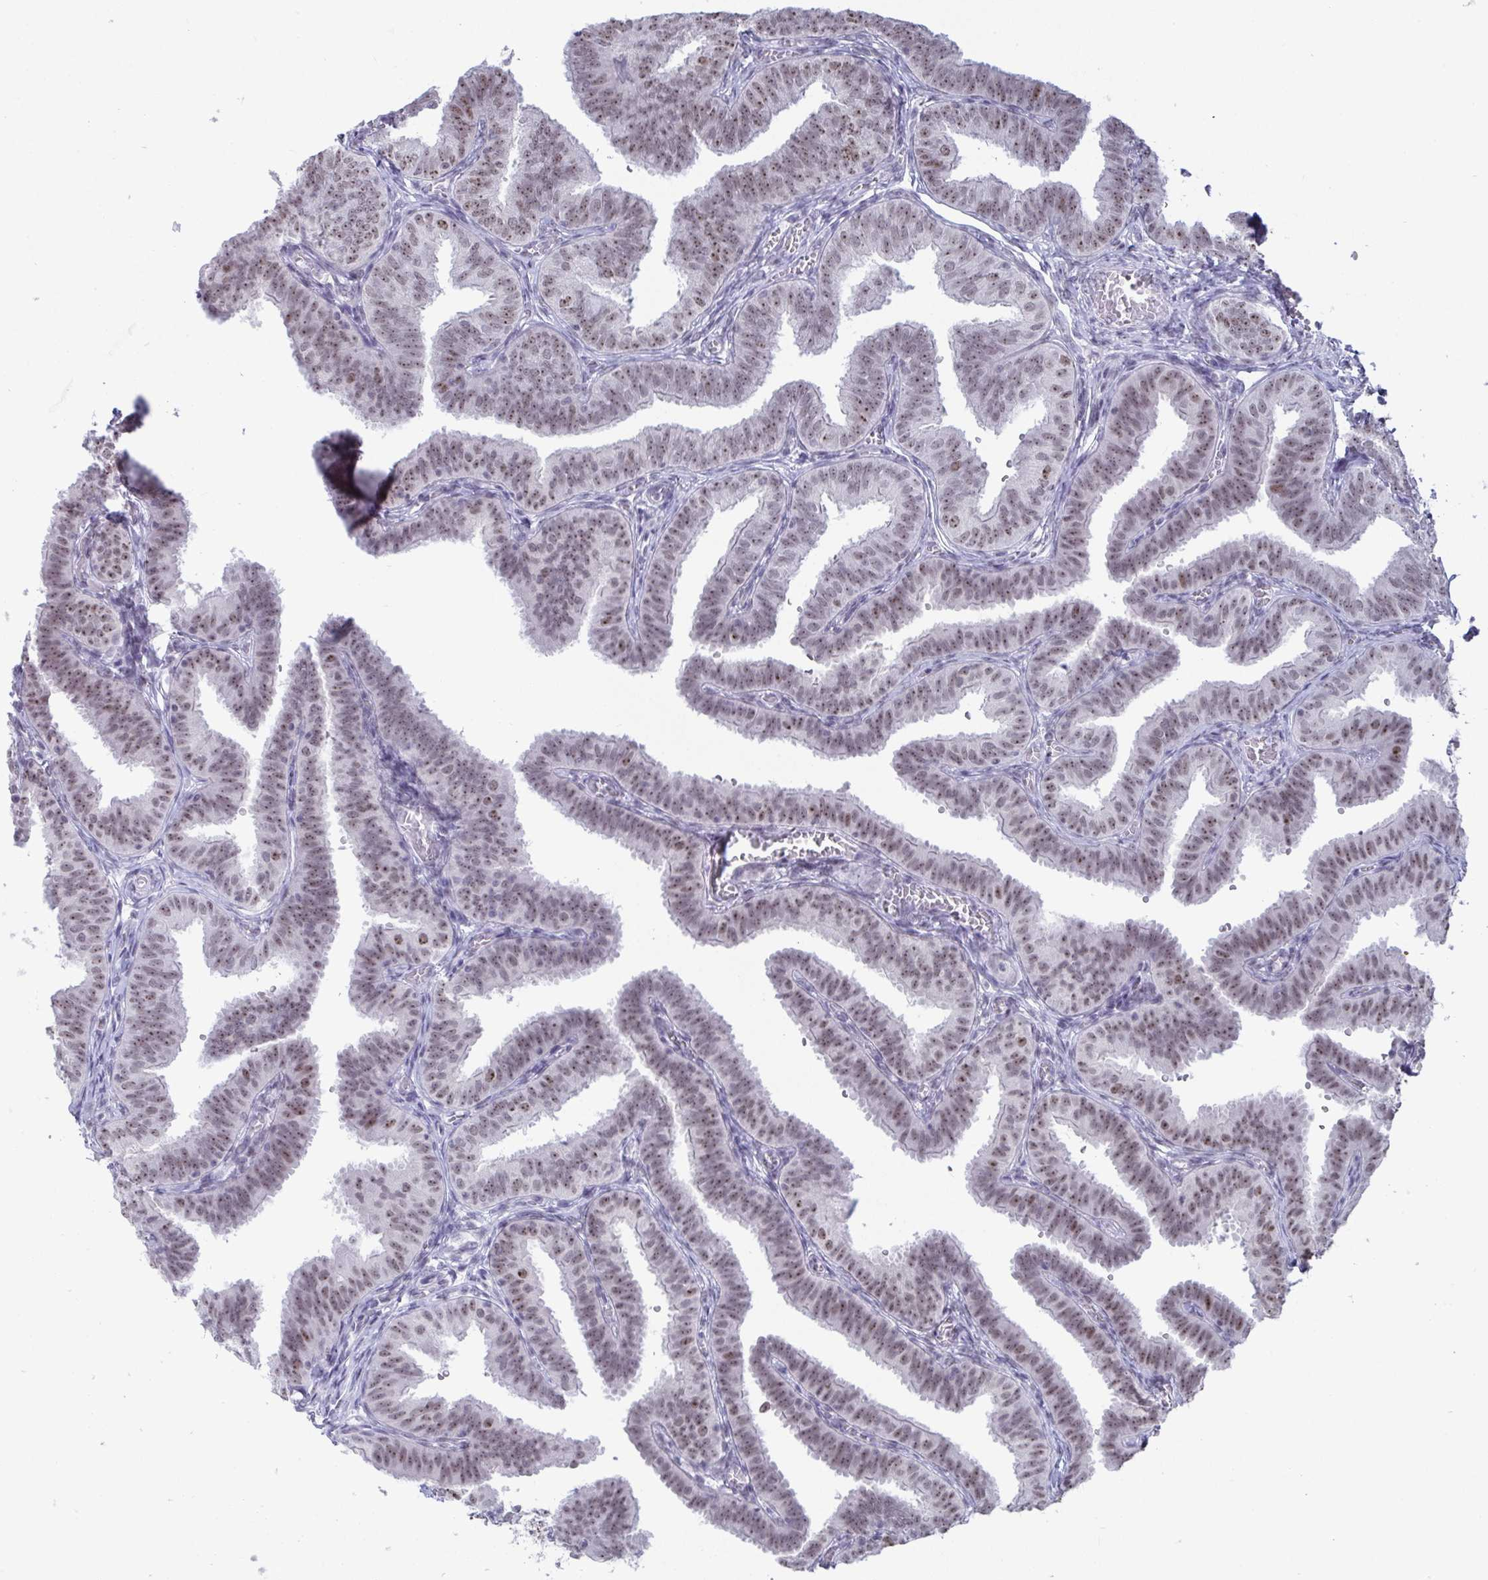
{"staining": {"intensity": "moderate", "quantity": ">75%", "location": "nuclear"}, "tissue": "fallopian tube", "cell_type": "Glandular cells", "image_type": "normal", "snomed": [{"axis": "morphology", "description": "Normal tissue, NOS"}, {"axis": "topography", "description": "Fallopian tube"}], "caption": "A histopathology image of fallopian tube stained for a protein displays moderate nuclear brown staining in glandular cells.", "gene": "SUPT16H", "patient": {"sex": "female", "age": 25}}